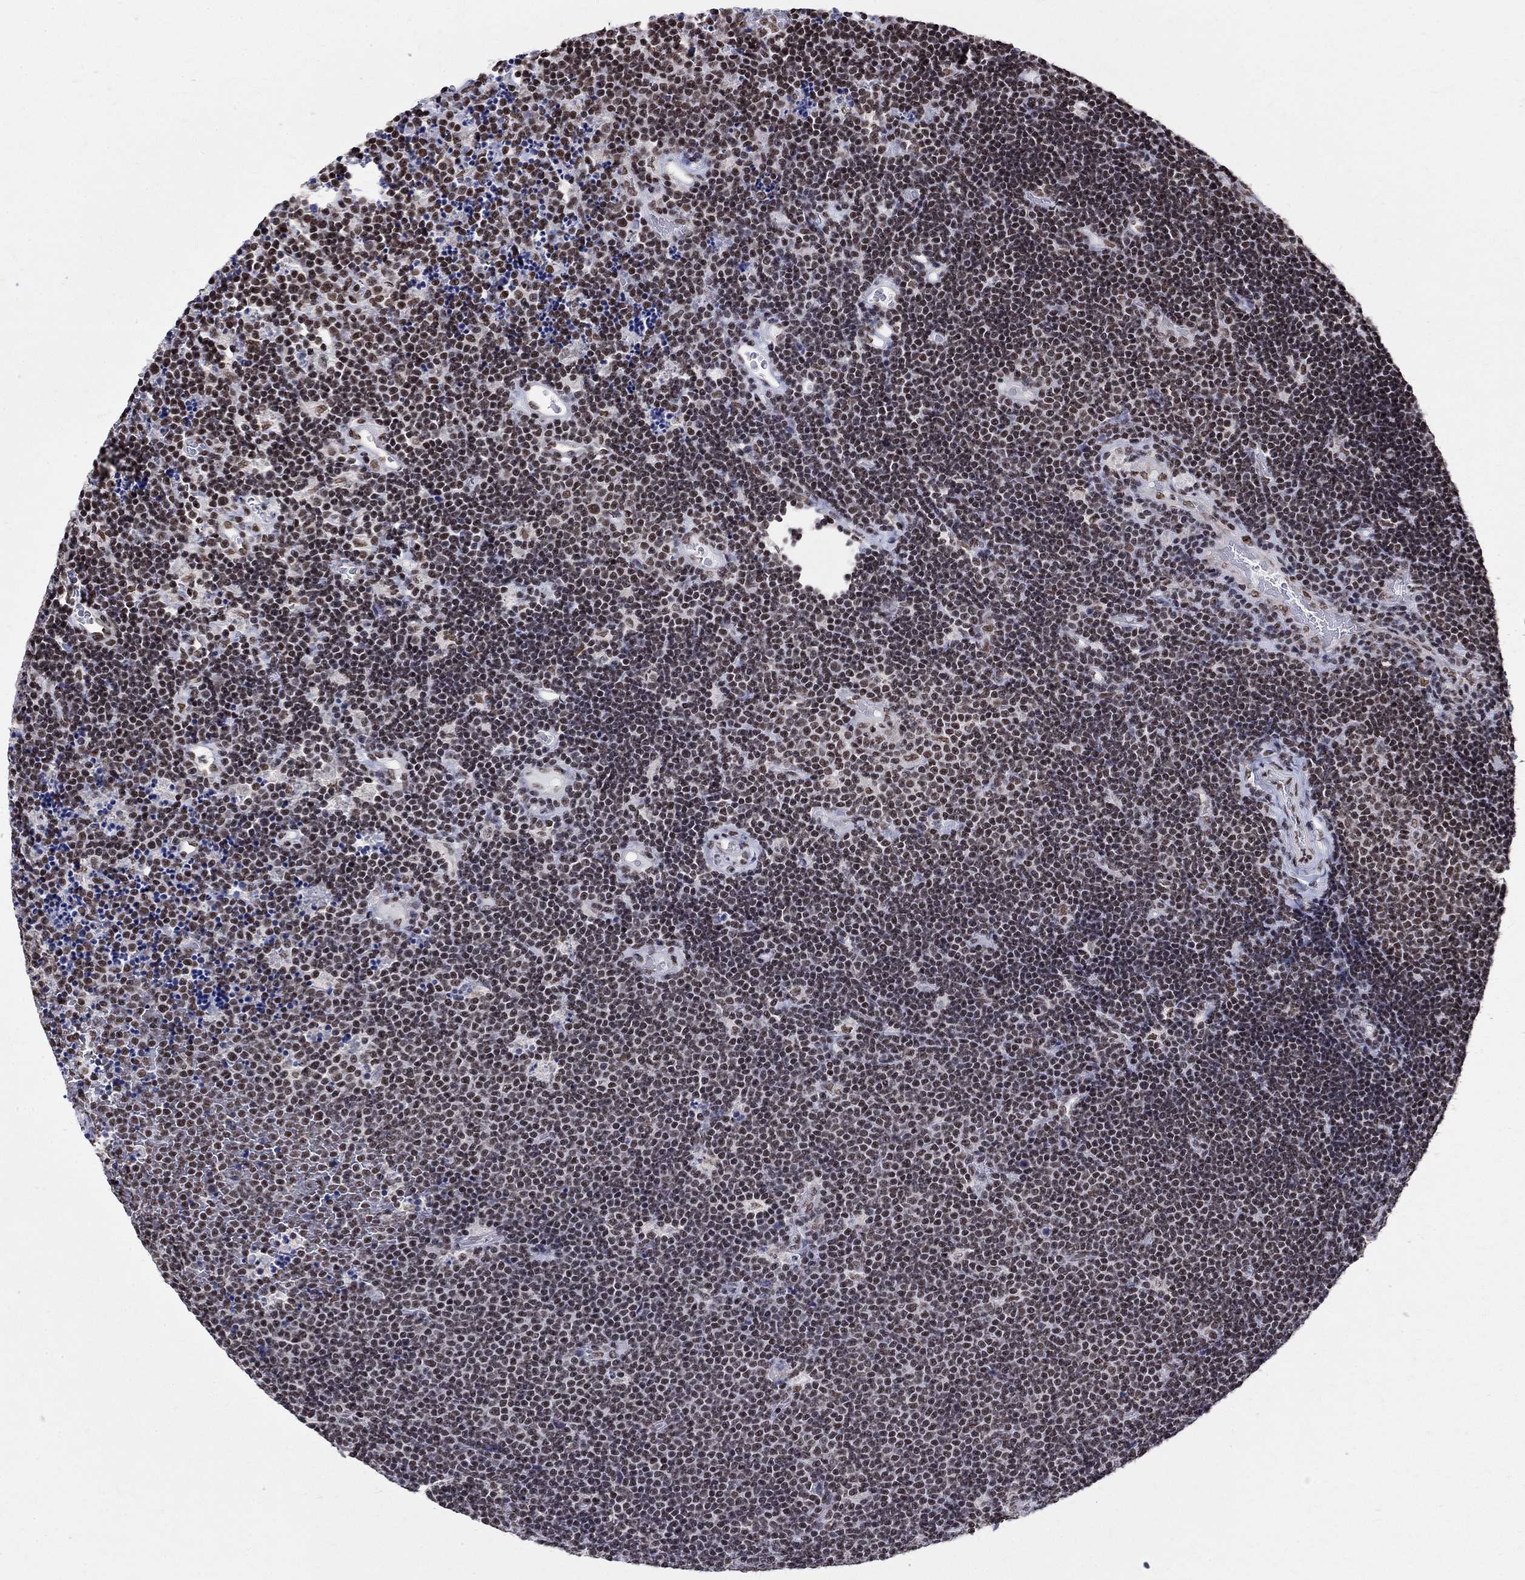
{"staining": {"intensity": "moderate", "quantity": "25%-75%", "location": "nuclear"}, "tissue": "lymphoma", "cell_type": "Tumor cells", "image_type": "cancer", "snomed": [{"axis": "morphology", "description": "Malignant lymphoma, non-Hodgkin's type, Low grade"}, {"axis": "topography", "description": "Brain"}], "caption": "Brown immunohistochemical staining in human lymphoma demonstrates moderate nuclear expression in approximately 25%-75% of tumor cells. (IHC, brightfield microscopy, high magnification).", "gene": "FBXO16", "patient": {"sex": "female", "age": 66}}